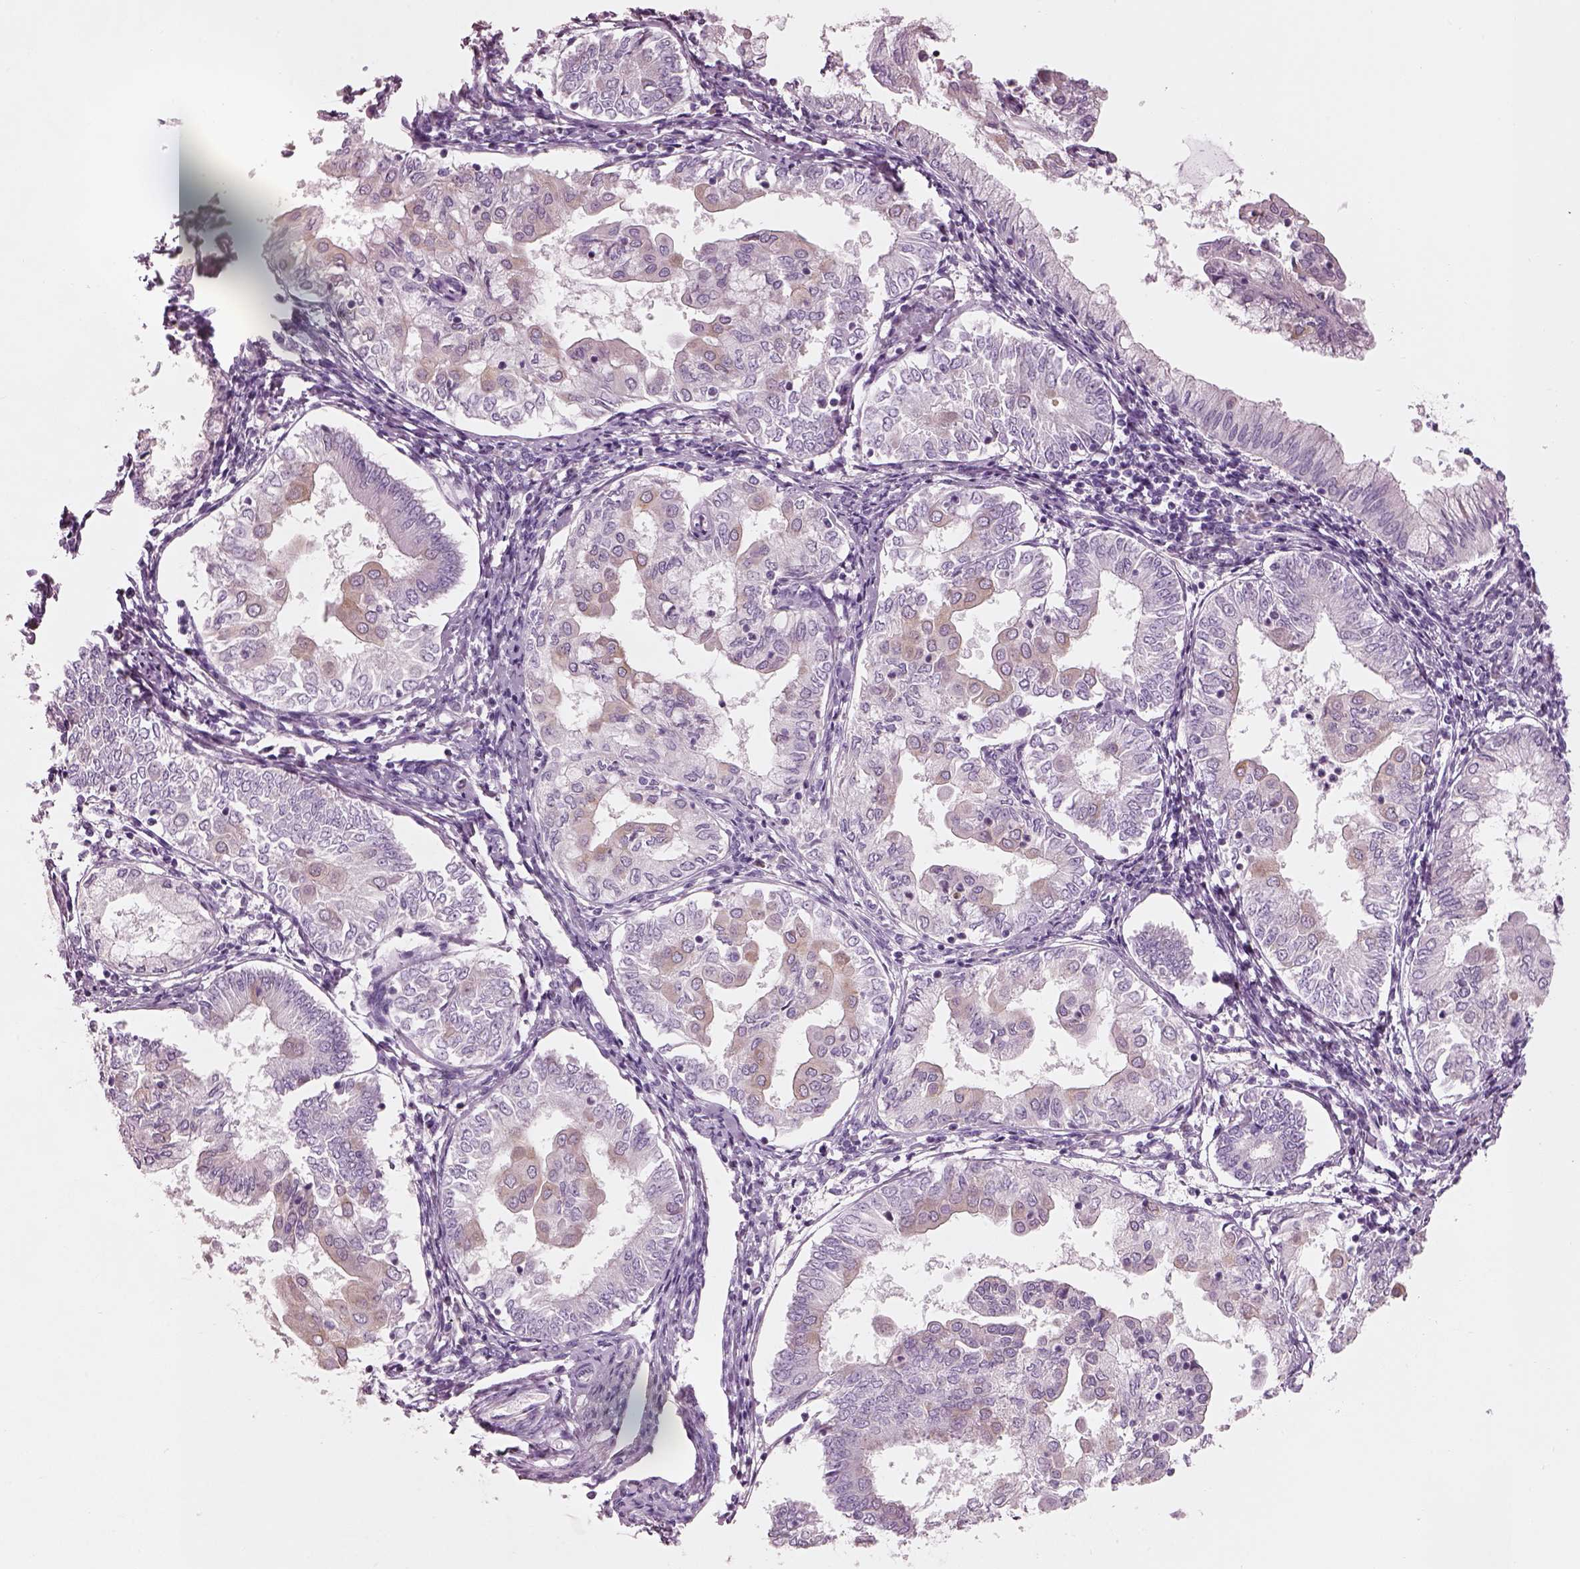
{"staining": {"intensity": "negative", "quantity": "none", "location": "none"}, "tissue": "endometrial cancer", "cell_type": "Tumor cells", "image_type": "cancer", "snomed": [{"axis": "morphology", "description": "Adenocarcinoma, NOS"}, {"axis": "topography", "description": "Endometrium"}], "caption": "Endometrial cancer (adenocarcinoma) stained for a protein using immunohistochemistry demonstrates no expression tumor cells.", "gene": "SLC27A2", "patient": {"sex": "female", "age": 68}}